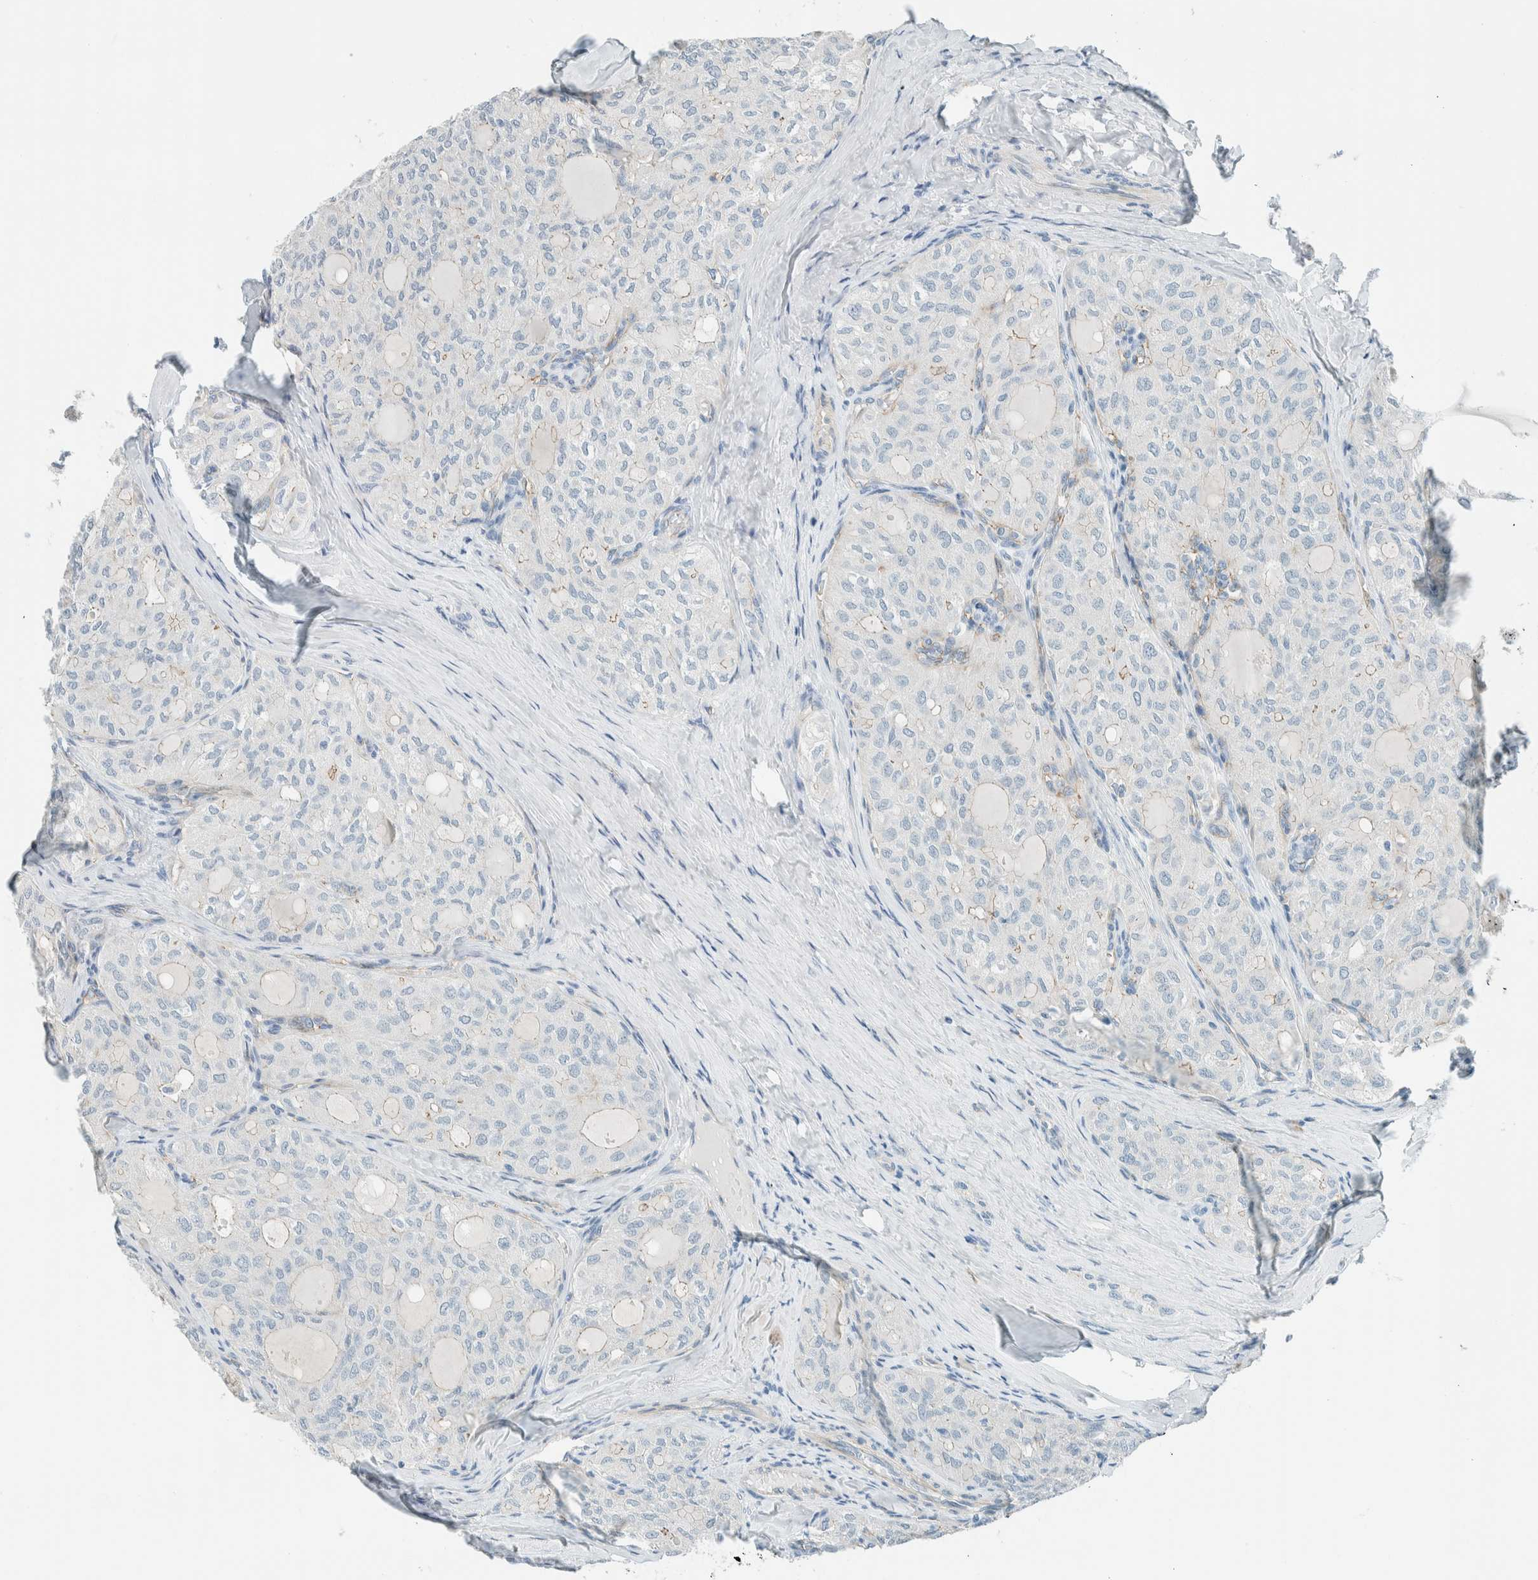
{"staining": {"intensity": "negative", "quantity": "none", "location": "none"}, "tissue": "thyroid cancer", "cell_type": "Tumor cells", "image_type": "cancer", "snomed": [{"axis": "morphology", "description": "Follicular adenoma carcinoma, NOS"}, {"axis": "topography", "description": "Thyroid gland"}], "caption": "A micrograph of thyroid follicular adenoma carcinoma stained for a protein shows no brown staining in tumor cells.", "gene": "SLFN12", "patient": {"sex": "male", "age": 75}}